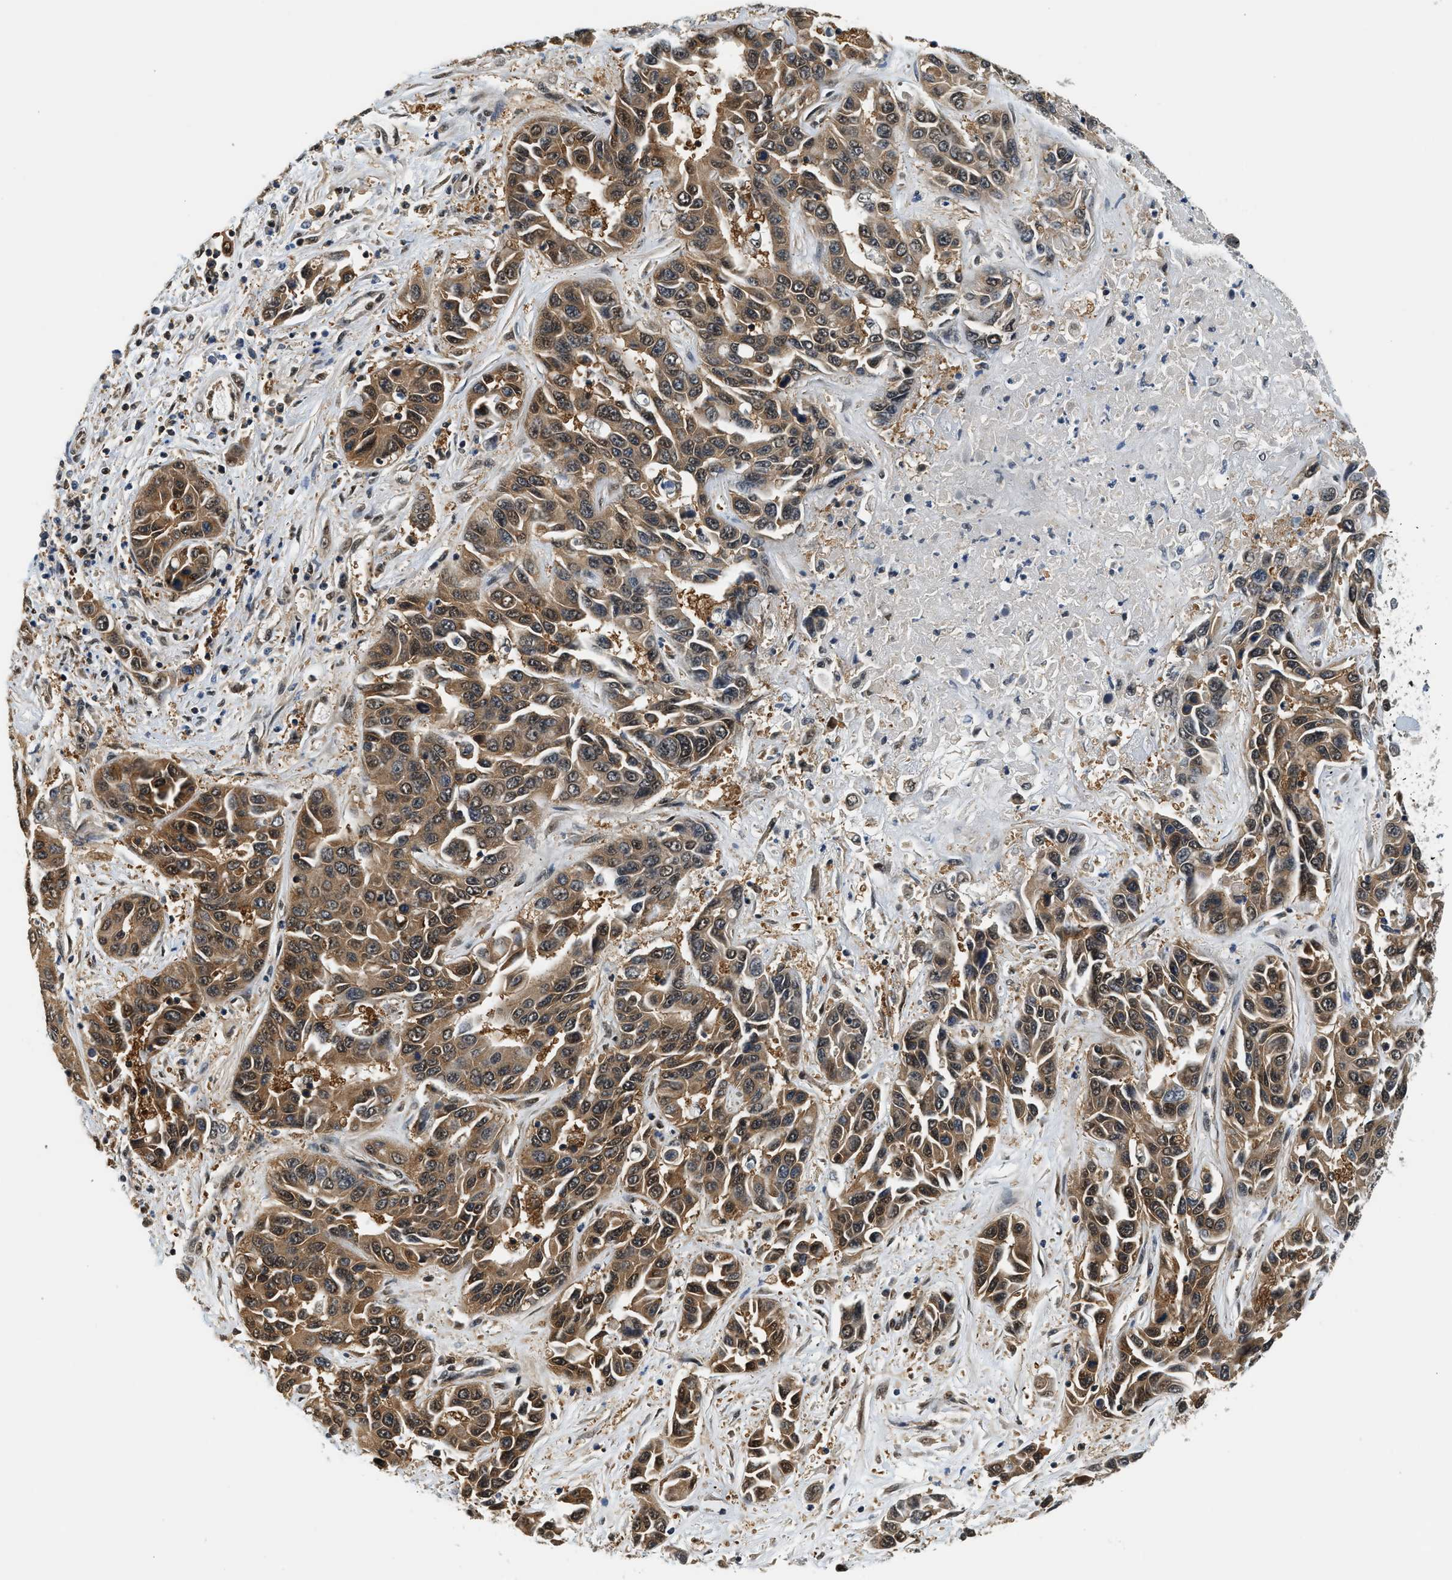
{"staining": {"intensity": "moderate", "quantity": ">75%", "location": "cytoplasmic/membranous"}, "tissue": "liver cancer", "cell_type": "Tumor cells", "image_type": "cancer", "snomed": [{"axis": "morphology", "description": "Cholangiocarcinoma"}, {"axis": "topography", "description": "Liver"}], "caption": "Immunohistochemical staining of human cholangiocarcinoma (liver) reveals medium levels of moderate cytoplasmic/membranous protein positivity in approximately >75% of tumor cells.", "gene": "PSMD3", "patient": {"sex": "female", "age": 52}}